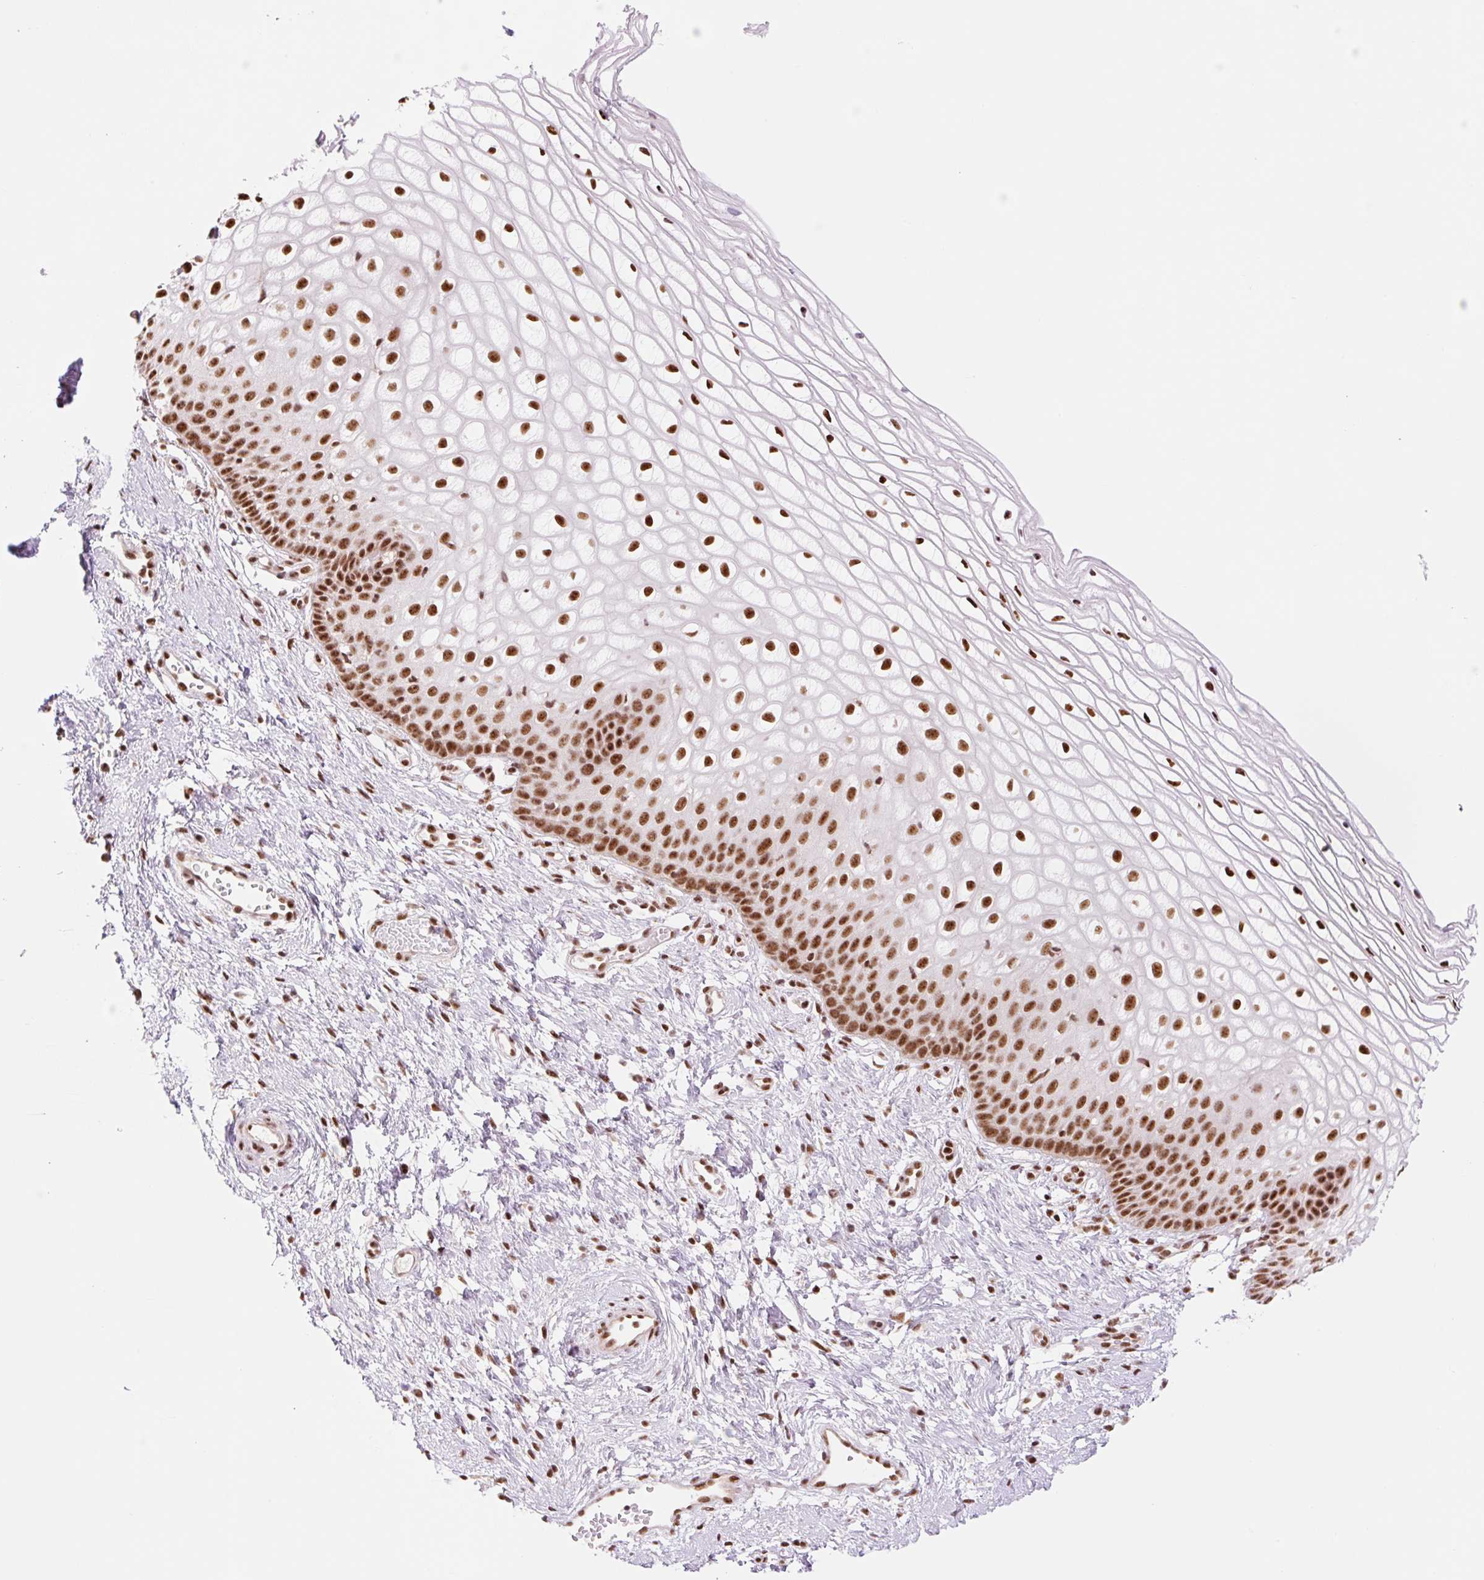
{"staining": {"intensity": "strong", "quantity": ">75%", "location": "nuclear"}, "tissue": "cervix", "cell_type": "Squamous epithelial cells", "image_type": "normal", "snomed": [{"axis": "morphology", "description": "Normal tissue, NOS"}, {"axis": "topography", "description": "Cervix"}], "caption": "Immunohistochemistry (IHC) (DAB) staining of unremarkable human cervix shows strong nuclear protein staining in approximately >75% of squamous epithelial cells. The protein is stained brown, and the nuclei are stained in blue (DAB IHC with brightfield microscopy, high magnification).", "gene": "PRDM11", "patient": {"sex": "female", "age": 36}}